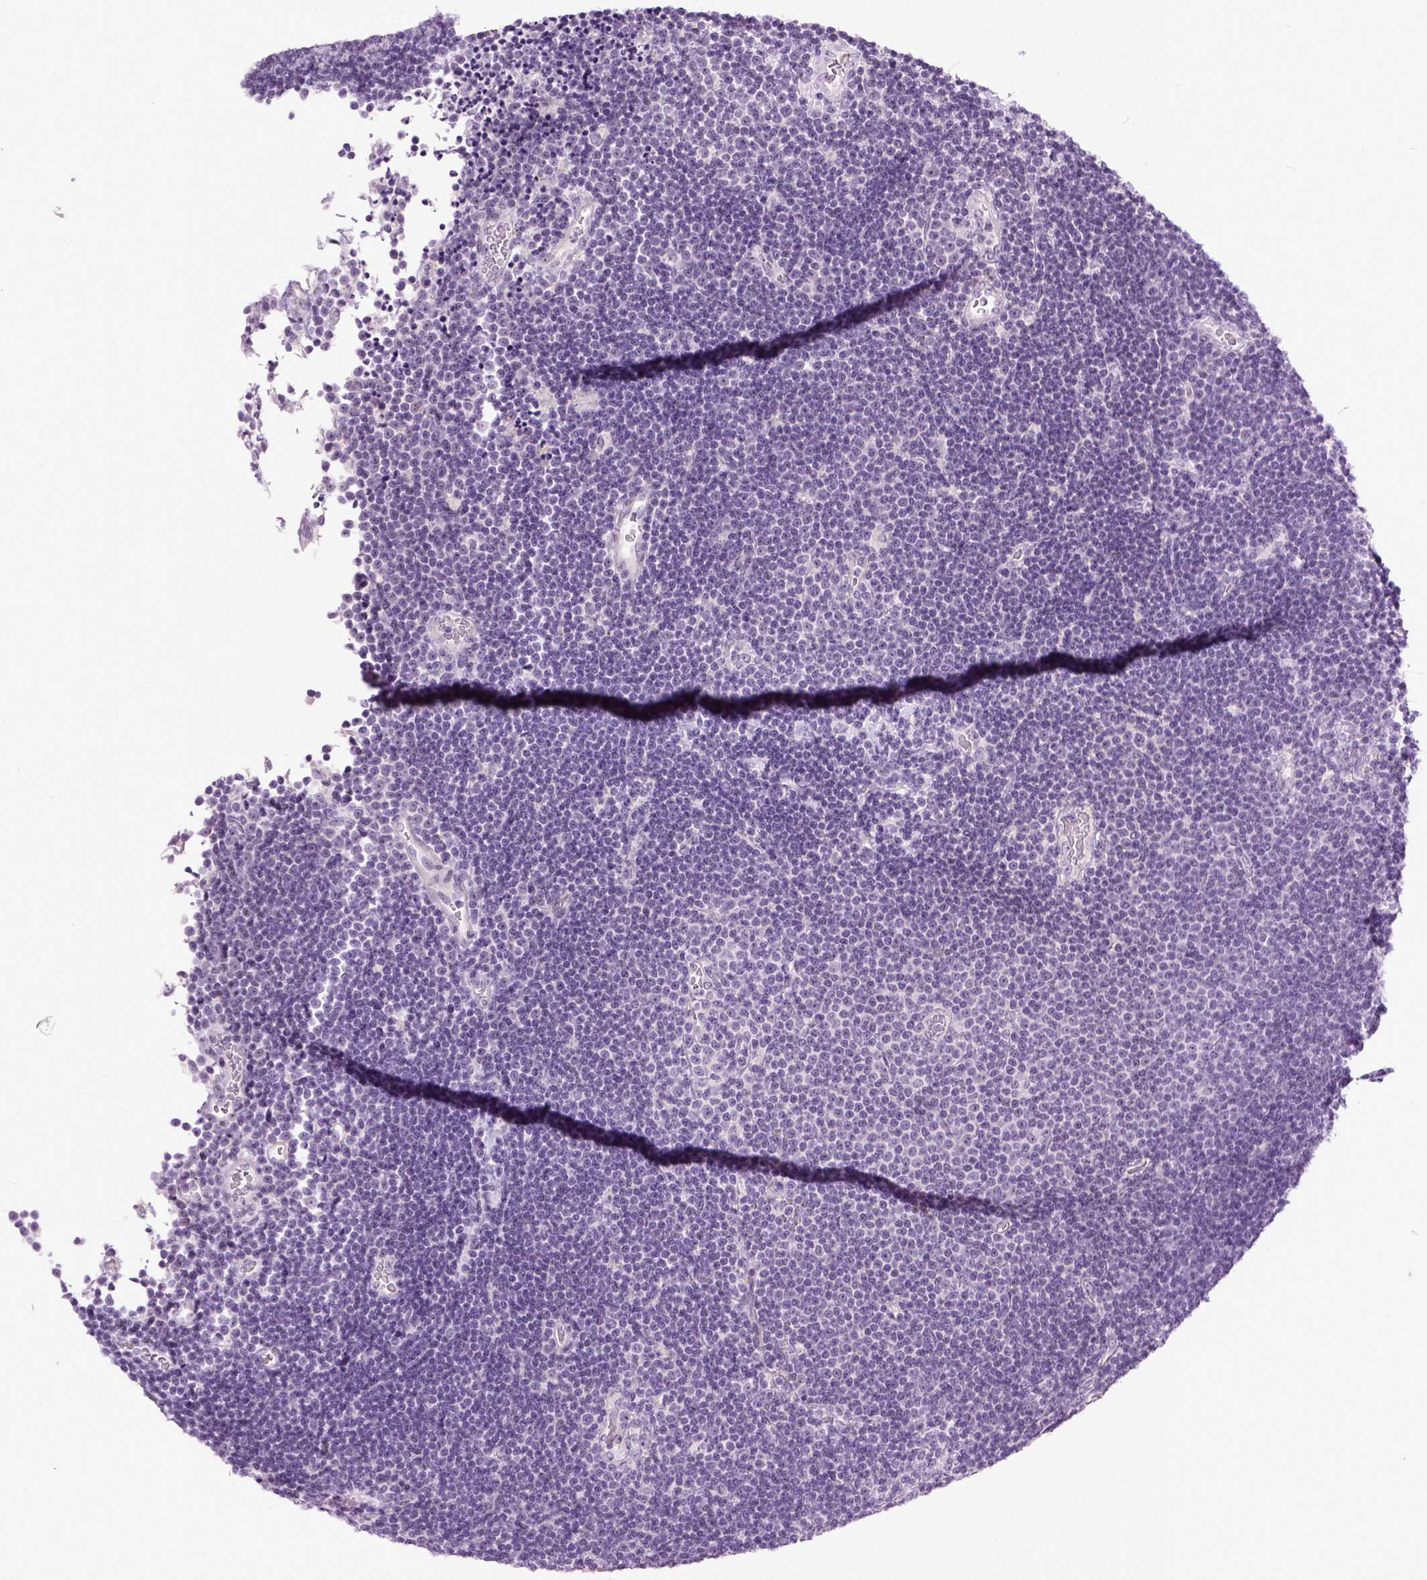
{"staining": {"intensity": "negative", "quantity": "none", "location": "none"}, "tissue": "lymphoma", "cell_type": "Tumor cells", "image_type": "cancer", "snomed": [{"axis": "morphology", "description": "Malignant lymphoma, non-Hodgkin's type, Low grade"}, {"axis": "topography", "description": "Brain"}], "caption": "Tumor cells are negative for protein expression in human malignant lymphoma, non-Hodgkin's type (low-grade).", "gene": "MAPT", "patient": {"sex": "female", "age": 66}}